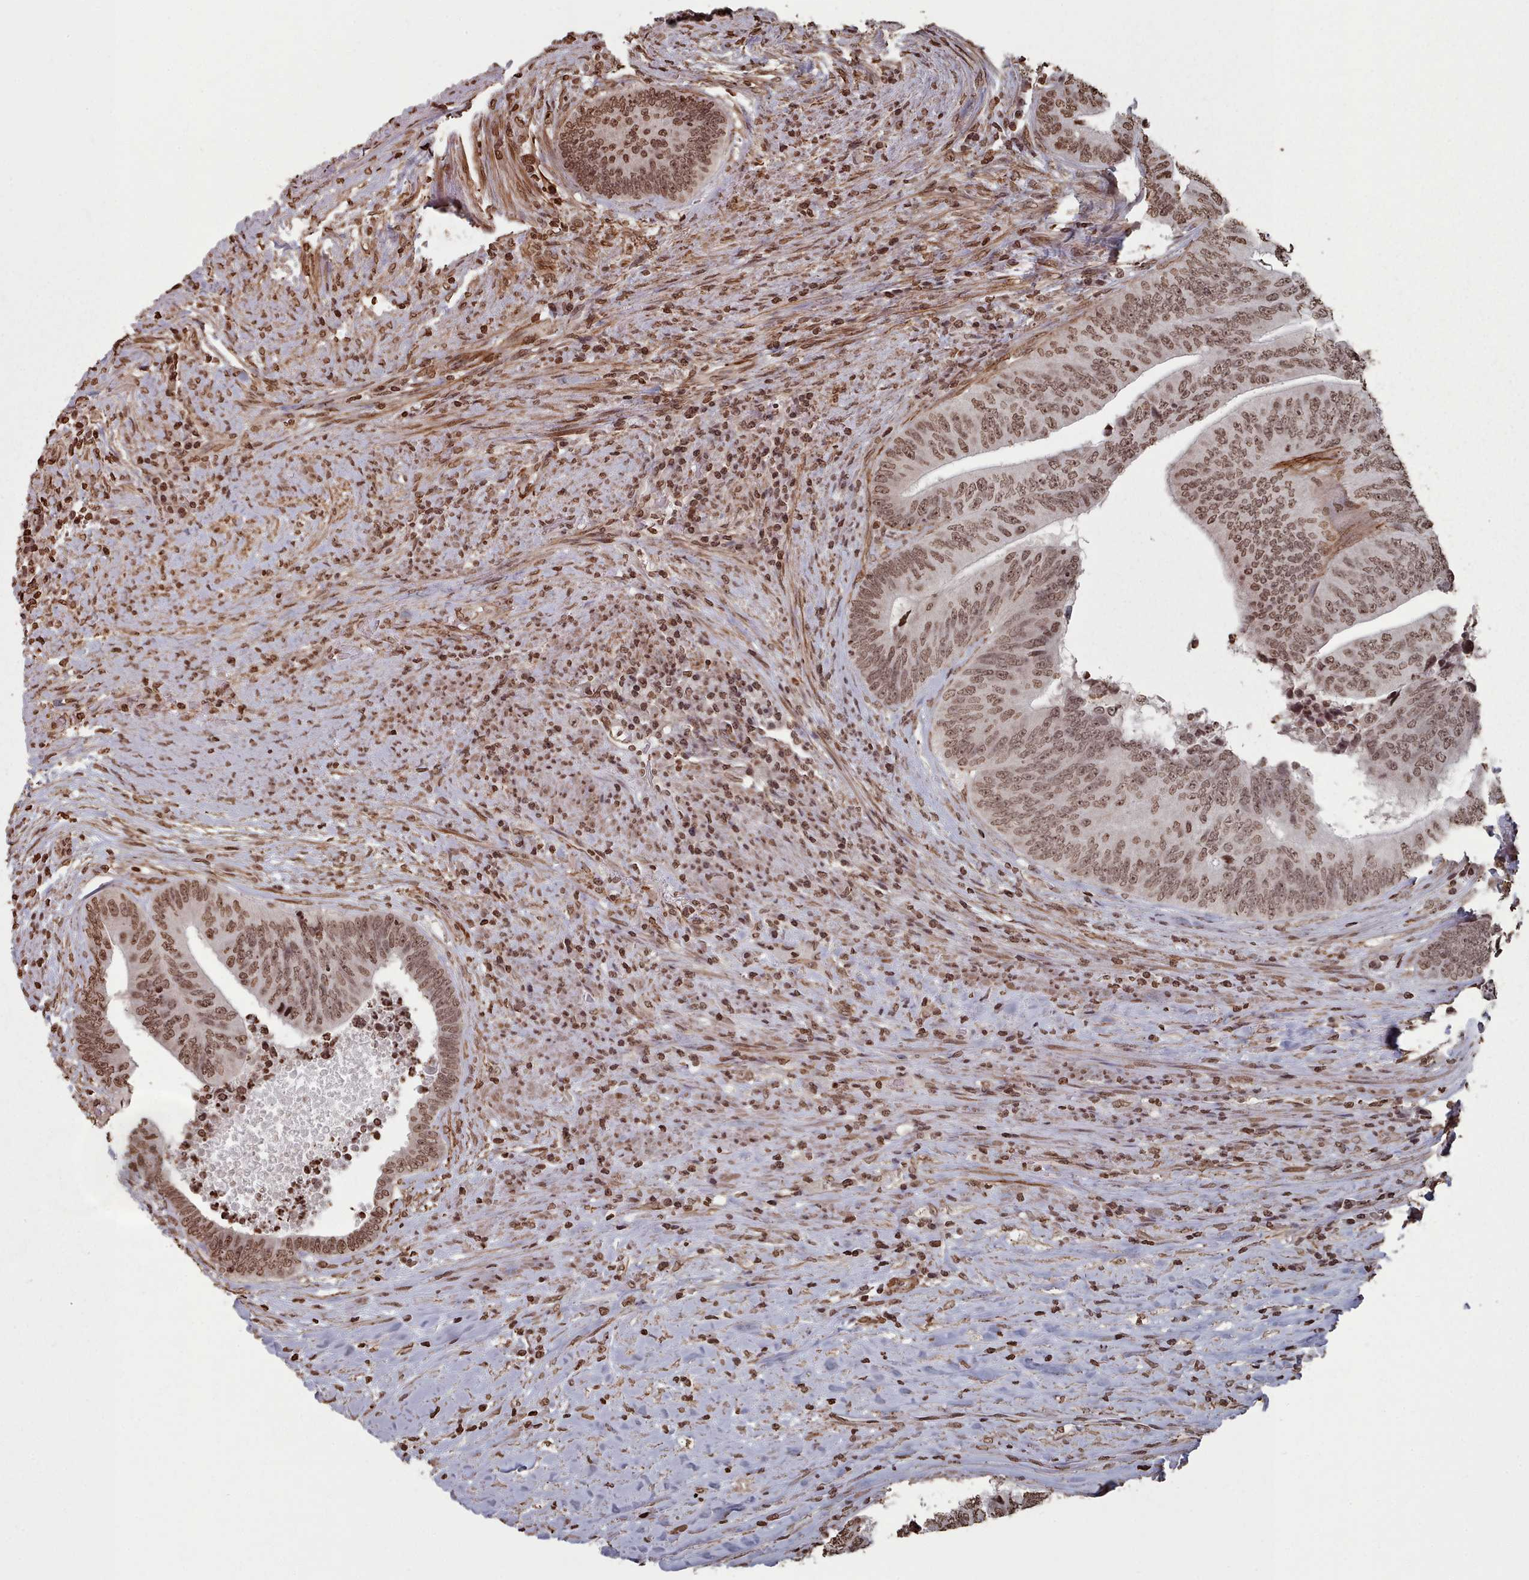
{"staining": {"intensity": "moderate", "quantity": ">75%", "location": "nuclear"}, "tissue": "colorectal cancer", "cell_type": "Tumor cells", "image_type": "cancer", "snomed": [{"axis": "morphology", "description": "Adenocarcinoma, NOS"}, {"axis": "topography", "description": "Rectum"}], "caption": "This micrograph demonstrates IHC staining of colorectal cancer, with medium moderate nuclear staining in about >75% of tumor cells.", "gene": "PLEKHG5", "patient": {"sex": "male", "age": 72}}